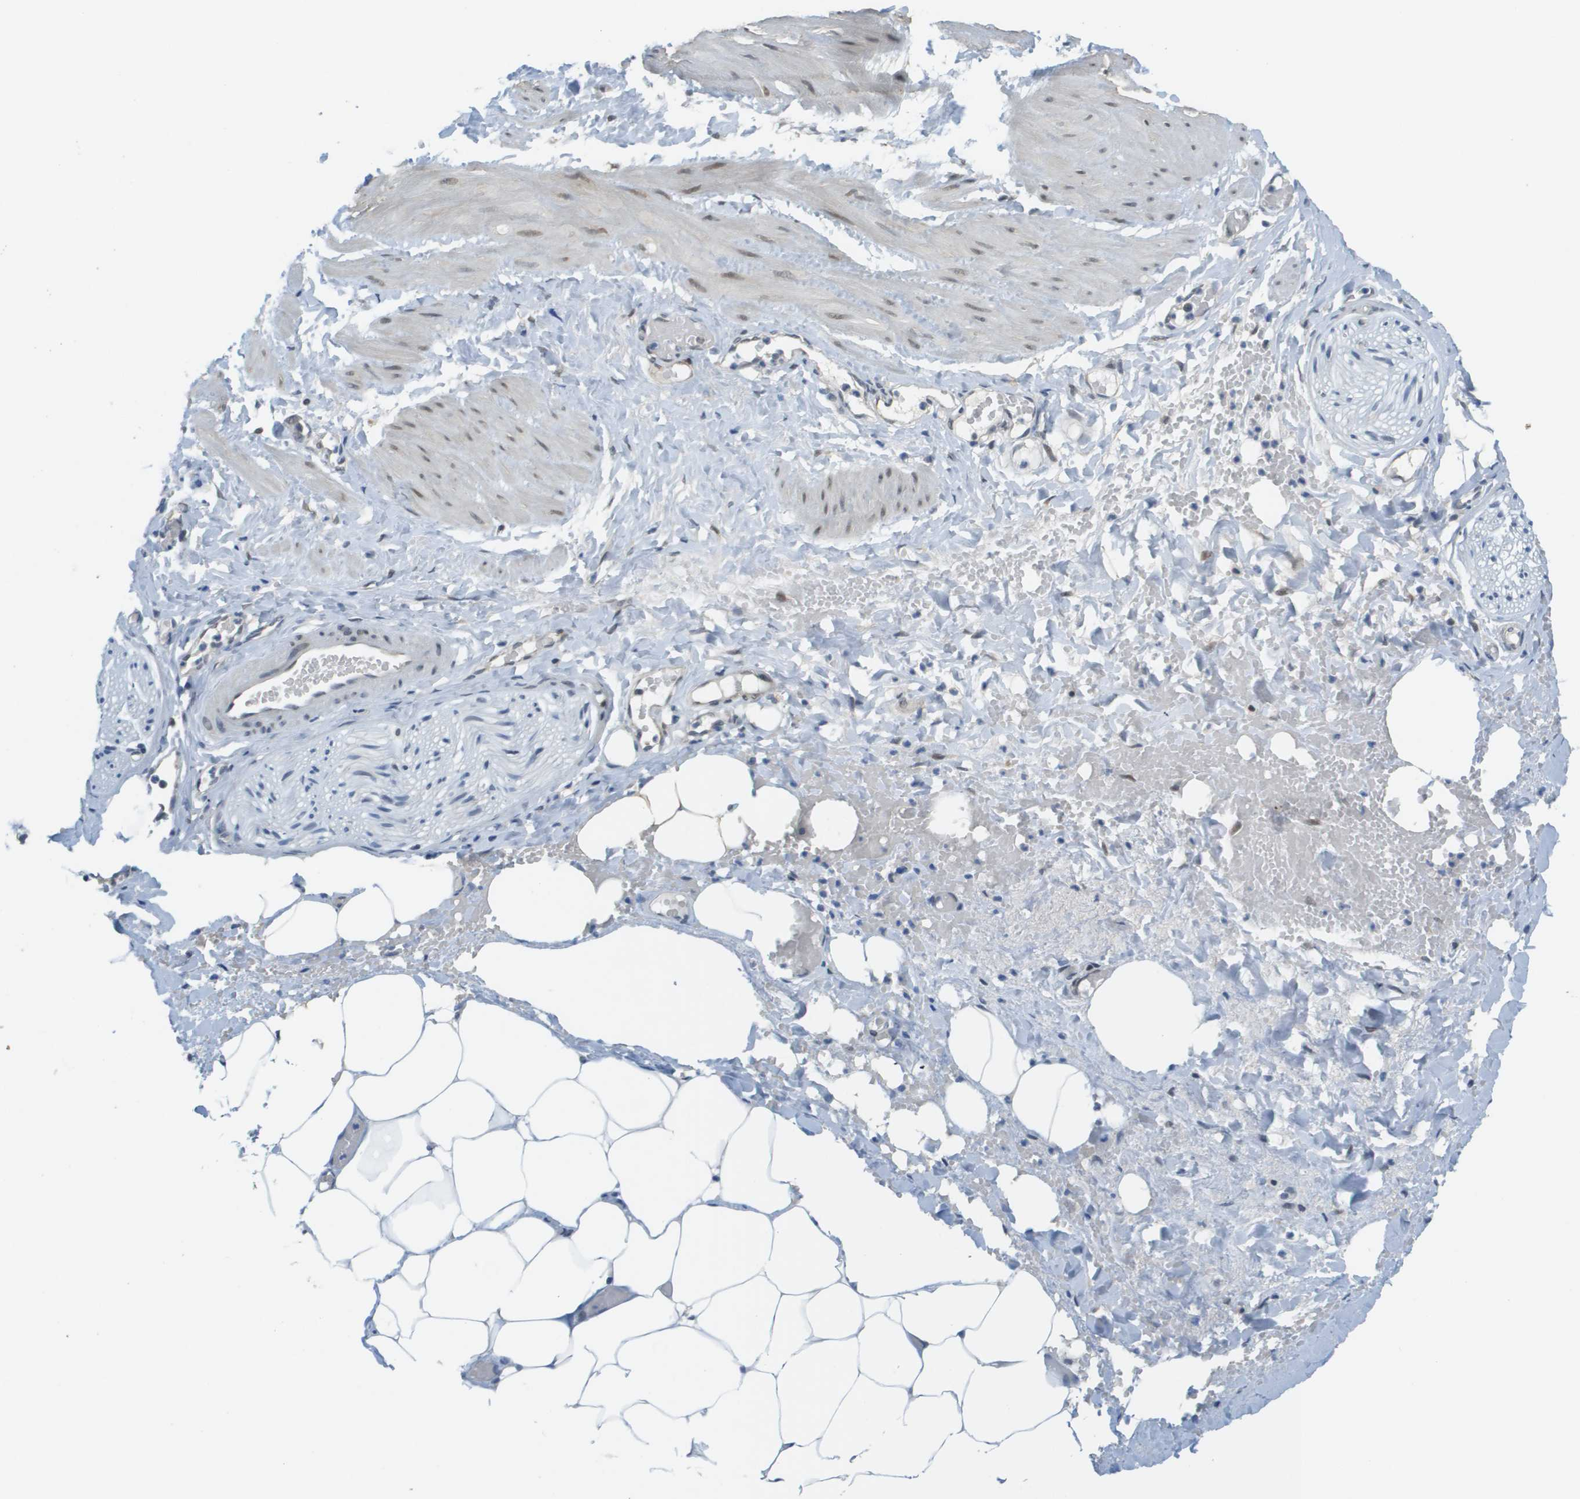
{"staining": {"intensity": "moderate", "quantity": ">75%", "location": "nuclear"}, "tissue": "adipose tissue", "cell_type": "Adipocytes", "image_type": "normal", "snomed": [{"axis": "morphology", "description": "Normal tissue, NOS"}, {"axis": "topography", "description": "Soft tissue"}, {"axis": "topography", "description": "Vascular tissue"}], "caption": "Immunohistochemistry (IHC) photomicrograph of normal human adipose tissue stained for a protein (brown), which exhibits medium levels of moderate nuclear staining in about >75% of adipocytes.", "gene": "ARID1B", "patient": {"sex": "female", "age": 35}}